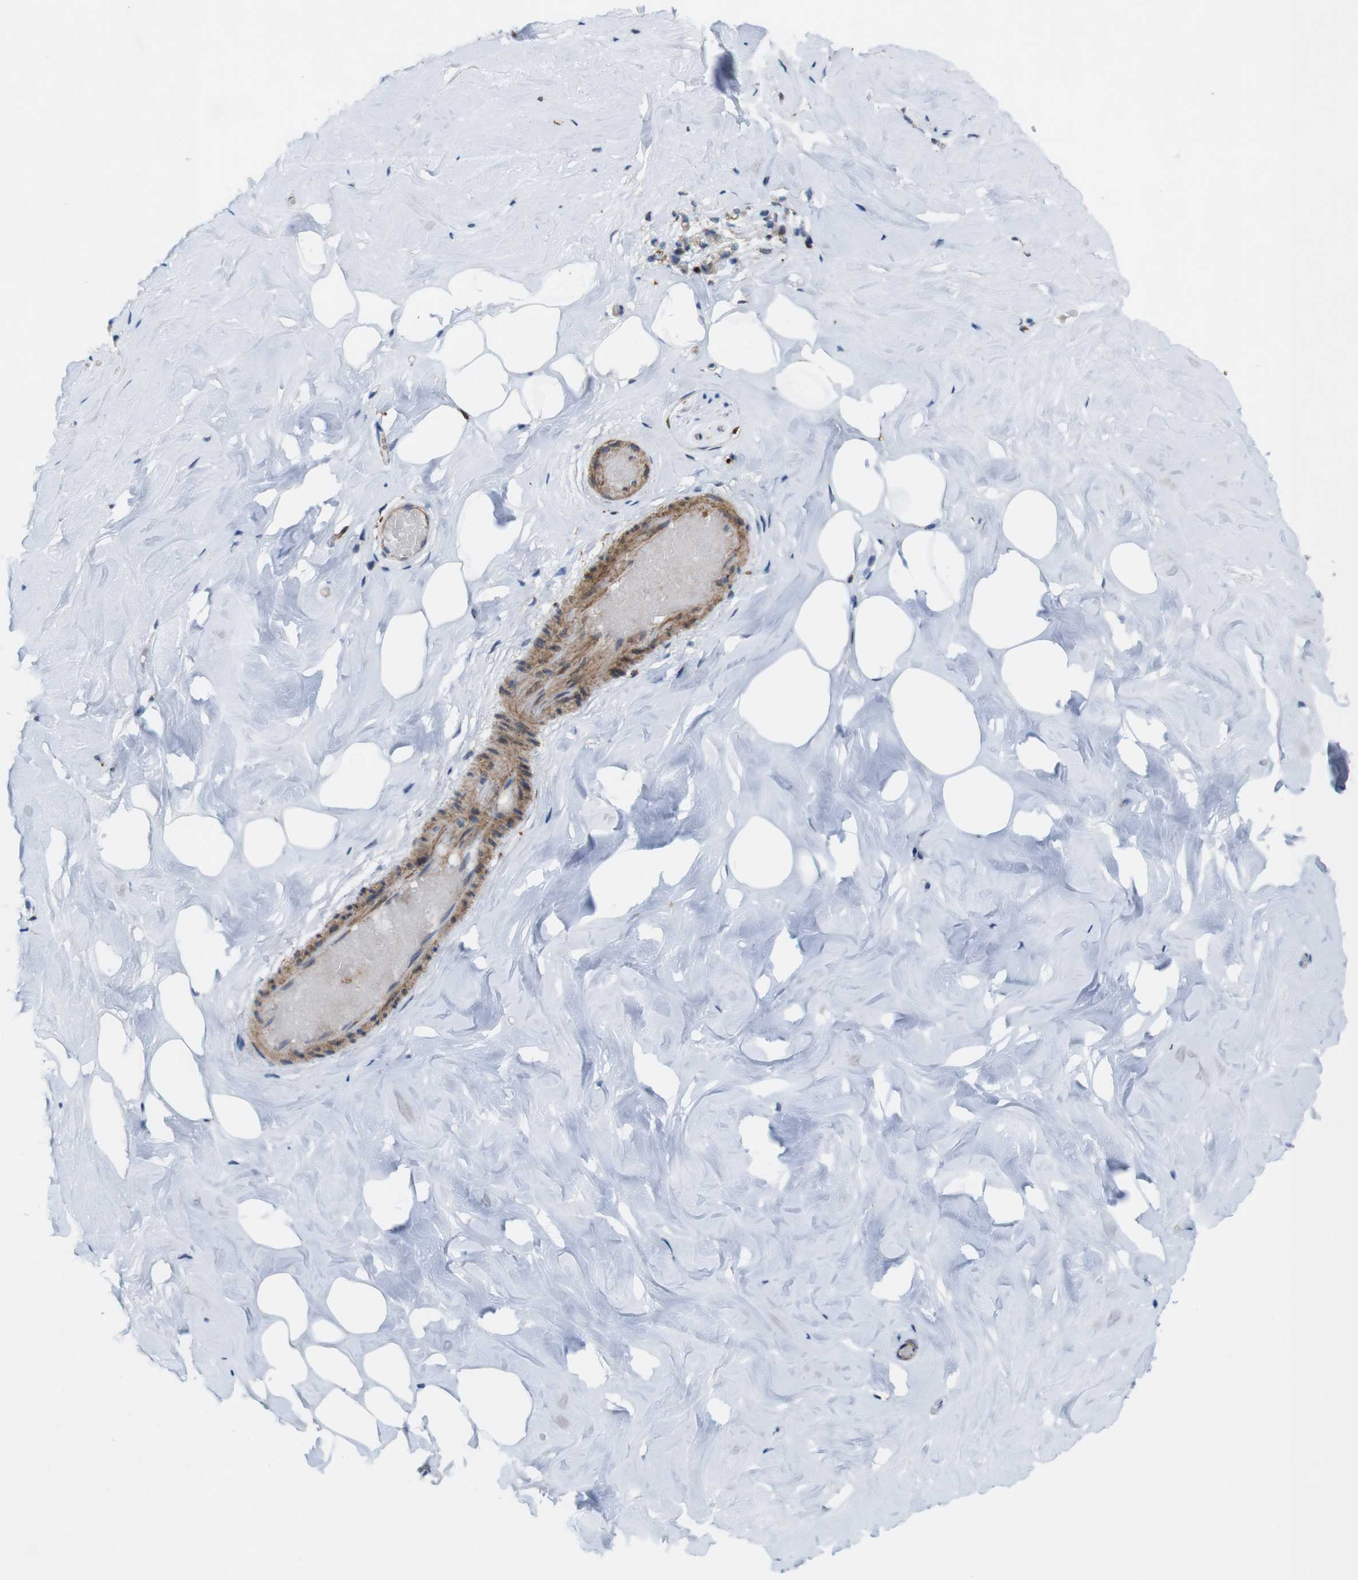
{"staining": {"intensity": "negative", "quantity": "none", "location": "none"}, "tissue": "breast", "cell_type": "Adipocytes", "image_type": "normal", "snomed": [{"axis": "morphology", "description": "Normal tissue, NOS"}, {"axis": "topography", "description": "Breast"}], "caption": "High magnification brightfield microscopy of benign breast stained with DAB (brown) and counterstained with hematoxylin (blue): adipocytes show no significant staining. (Stains: DAB (3,3'-diaminobenzidine) immunohistochemistry (IHC) with hematoxylin counter stain, Microscopy: brightfield microscopy at high magnification).", "gene": "PTGER4", "patient": {"sex": "female", "age": 75}}